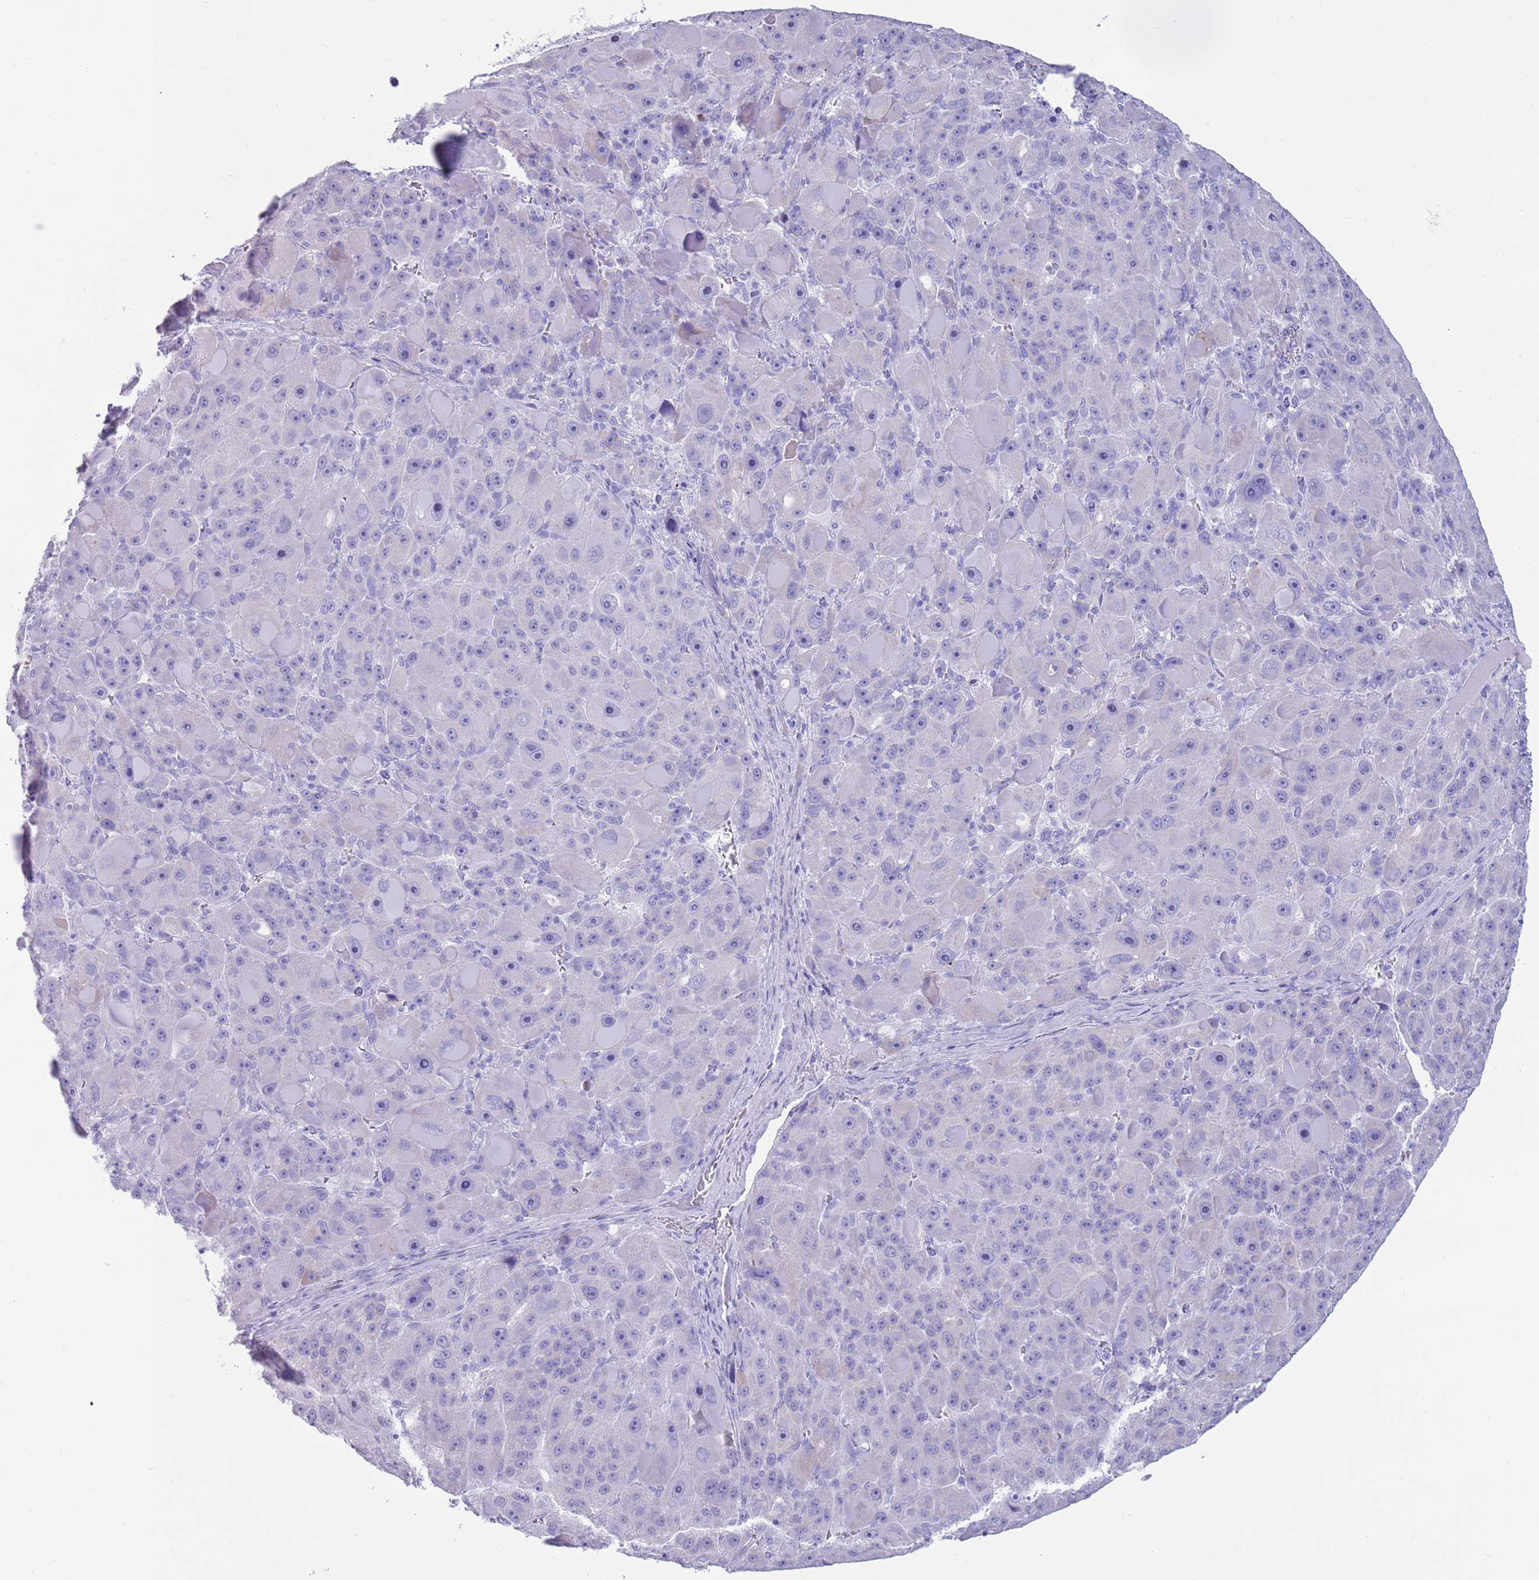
{"staining": {"intensity": "negative", "quantity": "none", "location": "none"}, "tissue": "liver cancer", "cell_type": "Tumor cells", "image_type": "cancer", "snomed": [{"axis": "morphology", "description": "Carcinoma, Hepatocellular, NOS"}, {"axis": "topography", "description": "Liver"}], "caption": "The IHC image has no significant expression in tumor cells of liver cancer (hepatocellular carcinoma) tissue. (DAB (3,3'-diaminobenzidine) immunohistochemistry (IHC) visualized using brightfield microscopy, high magnification).", "gene": "LY6G5B", "patient": {"sex": "male", "age": 76}}